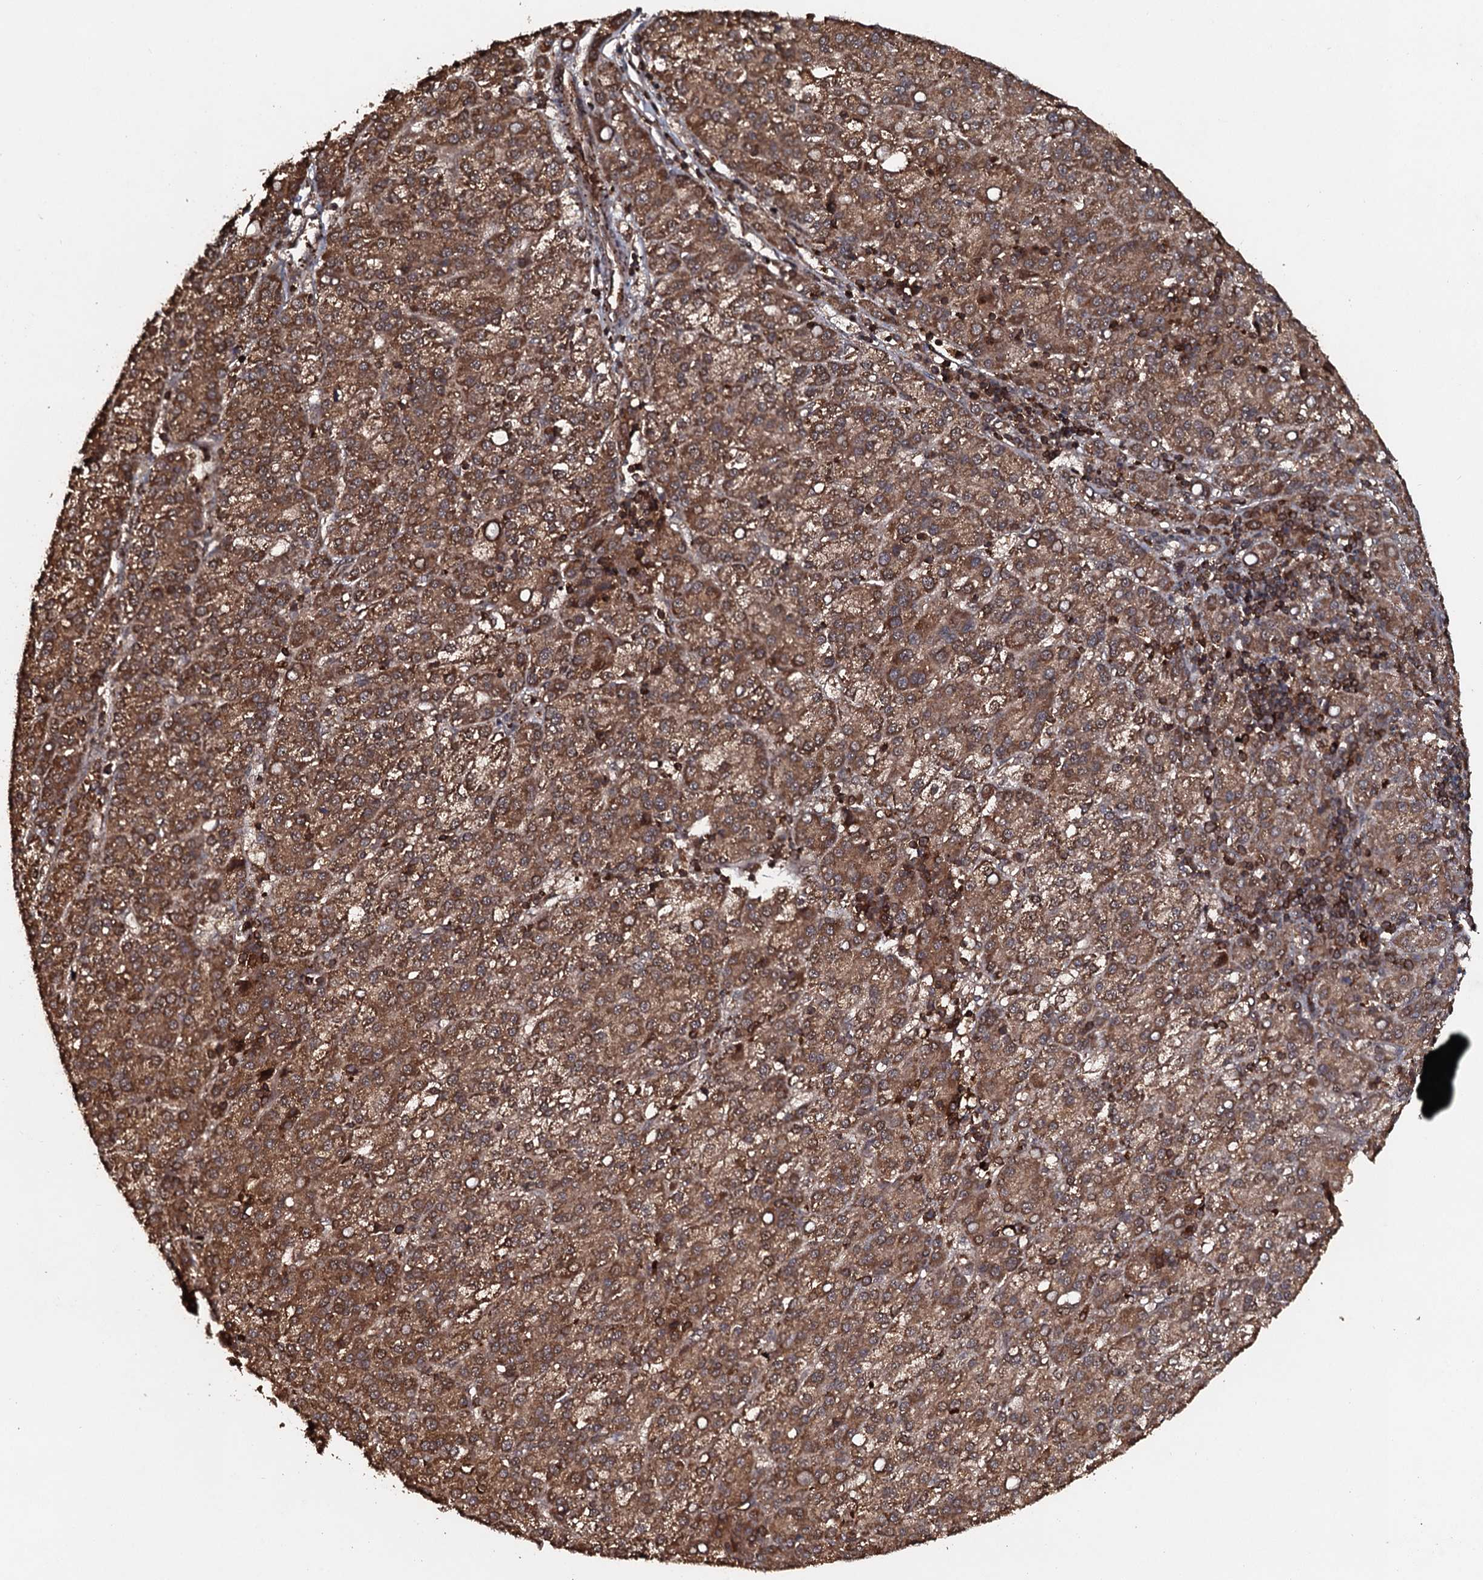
{"staining": {"intensity": "moderate", "quantity": ">75%", "location": "cytoplasmic/membranous"}, "tissue": "liver cancer", "cell_type": "Tumor cells", "image_type": "cancer", "snomed": [{"axis": "morphology", "description": "Carcinoma, Hepatocellular, NOS"}, {"axis": "topography", "description": "Liver"}], "caption": "Human liver cancer stained for a protein (brown) shows moderate cytoplasmic/membranous positive staining in approximately >75% of tumor cells.", "gene": "ADGRG3", "patient": {"sex": "female", "age": 58}}